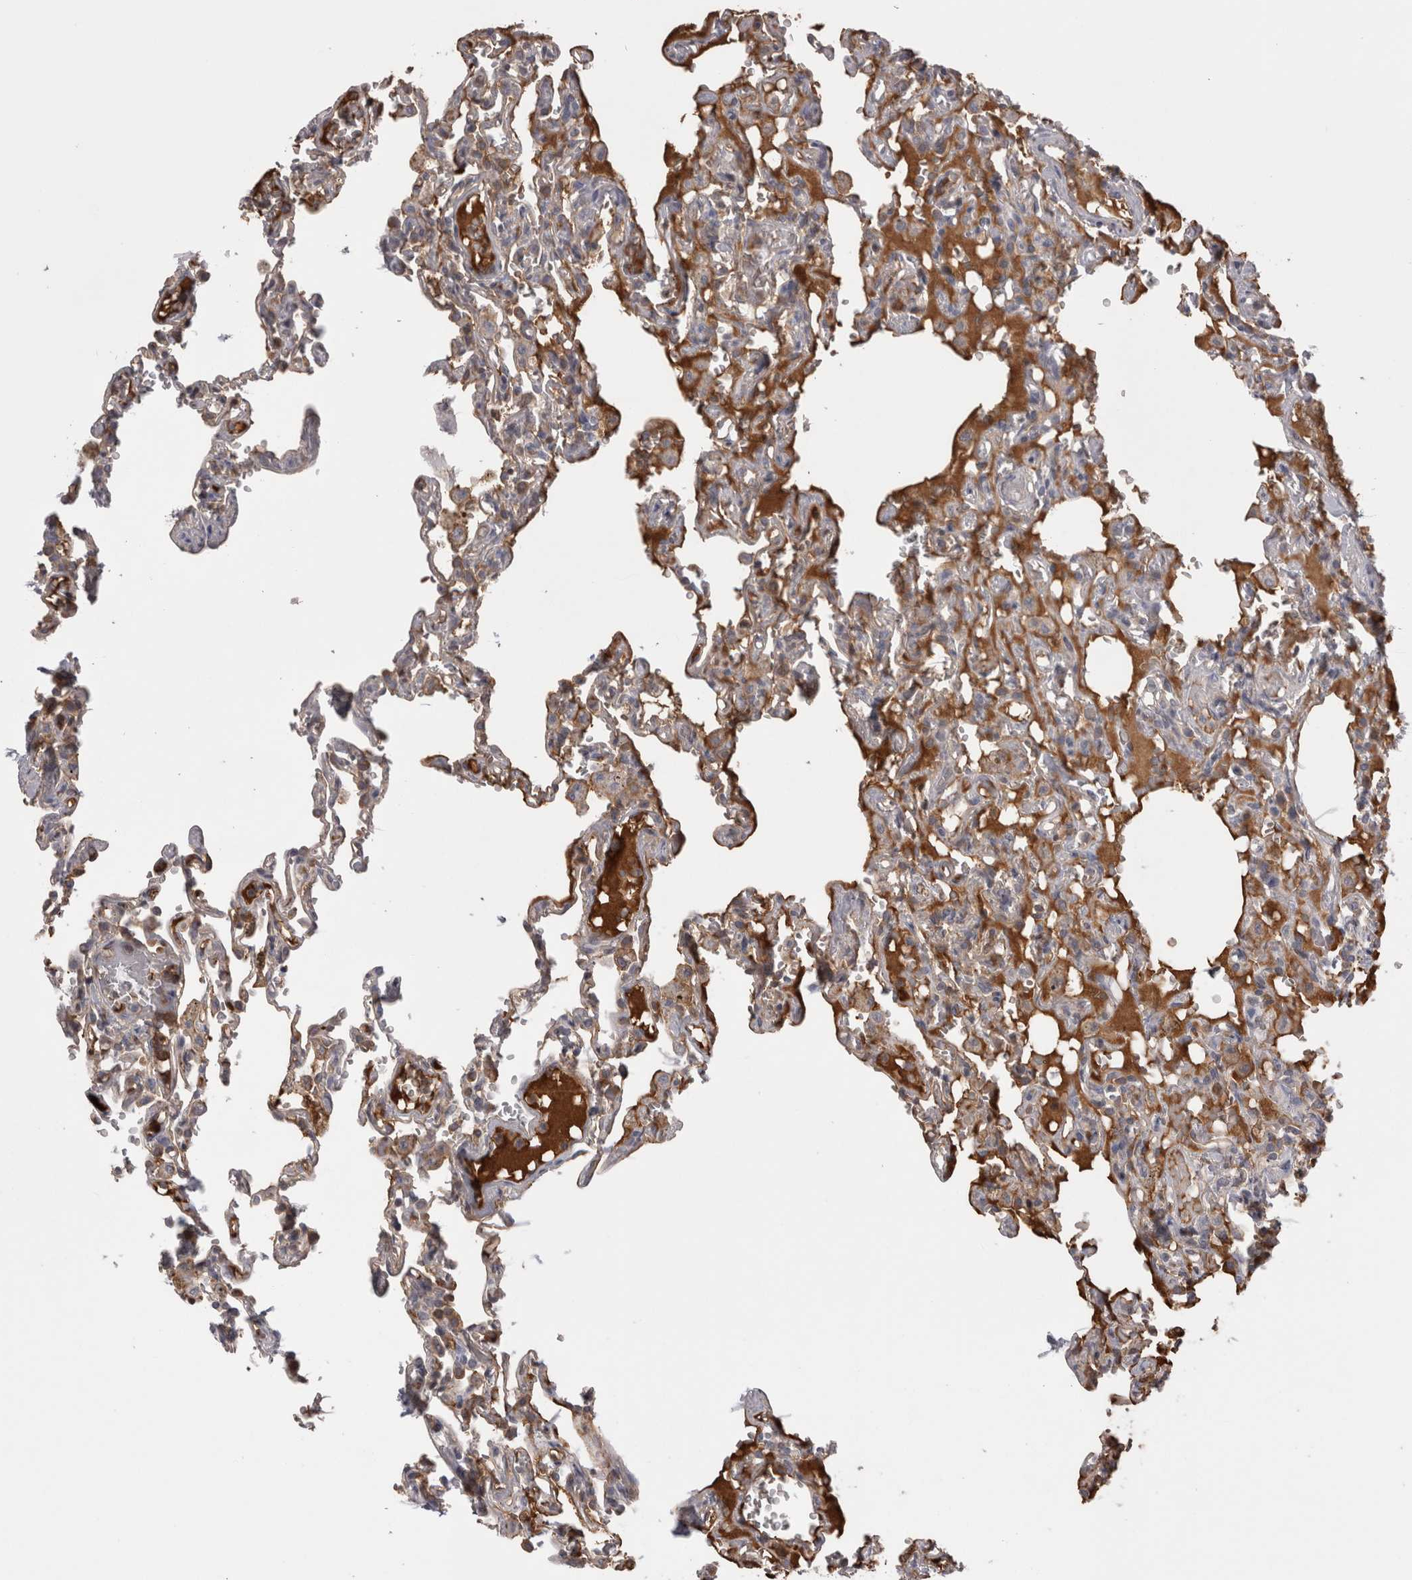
{"staining": {"intensity": "moderate", "quantity": "<25%", "location": "cytoplasmic/membranous"}, "tissue": "lung", "cell_type": "Alveolar cells", "image_type": "normal", "snomed": [{"axis": "morphology", "description": "Normal tissue, NOS"}, {"axis": "topography", "description": "Lung"}], "caption": "Immunohistochemistry (IHC) staining of benign lung, which reveals low levels of moderate cytoplasmic/membranous positivity in approximately <25% of alveolar cells indicating moderate cytoplasmic/membranous protein positivity. The staining was performed using DAB (3,3'-diaminobenzidine) (brown) for protein detection and nuclei were counterstained in hematoxylin (blue).", "gene": "SAA4", "patient": {"sex": "male", "age": 21}}